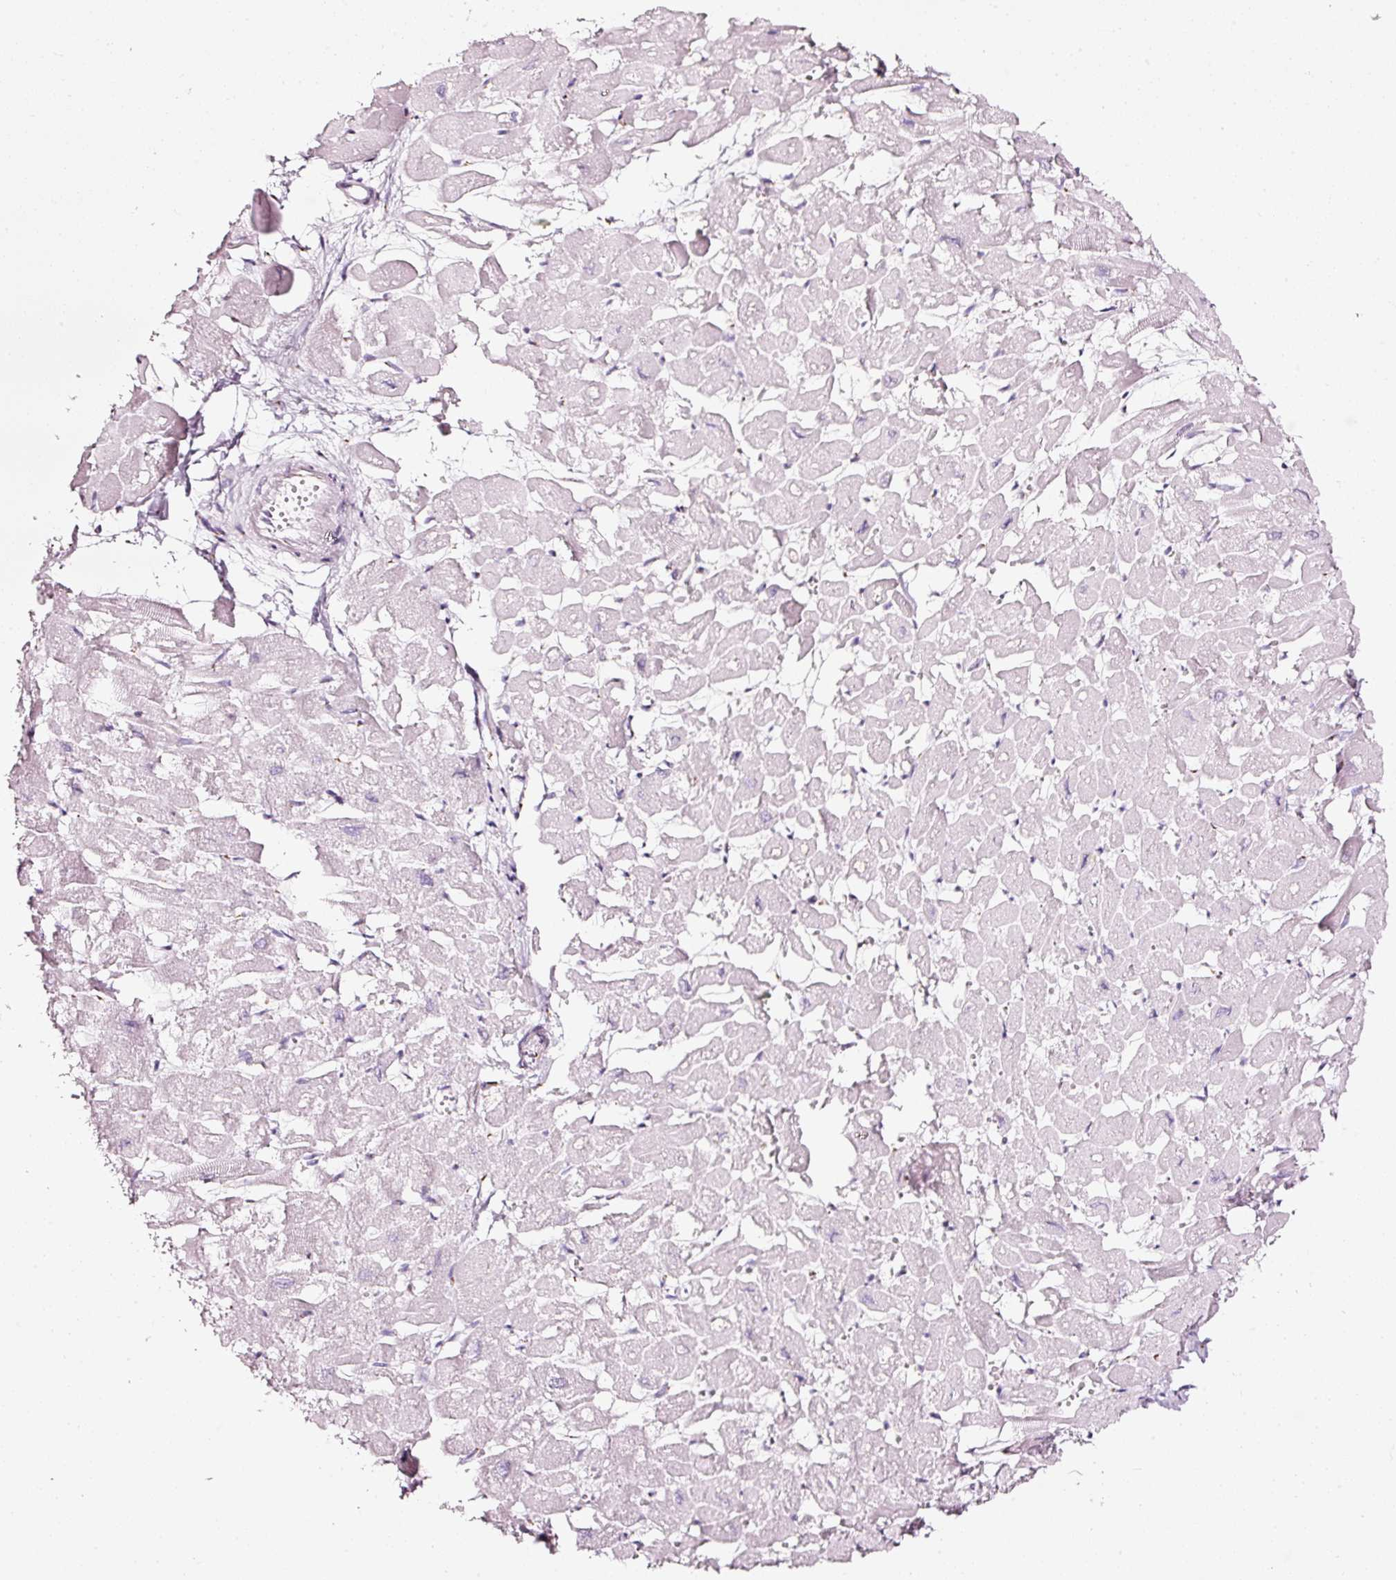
{"staining": {"intensity": "negative", "quantity": "none", "location": "none"}, "tissue": "heart muscle", "cell_type": "Cardiomyocytes", "image_type": "normal", "snomed": [{"axis": "morphology", "description": "Normal tissue, NOS"}, {"axis": "topography", "description": "Heart"}], "caption": "Immunohistochemistry of unremarkable heart muscle reveals no expression in cardiomyocytes. (DAB IHC, high magnification).", "gene": "SDF4", "patient": {"sex": "male", "age": 54}}